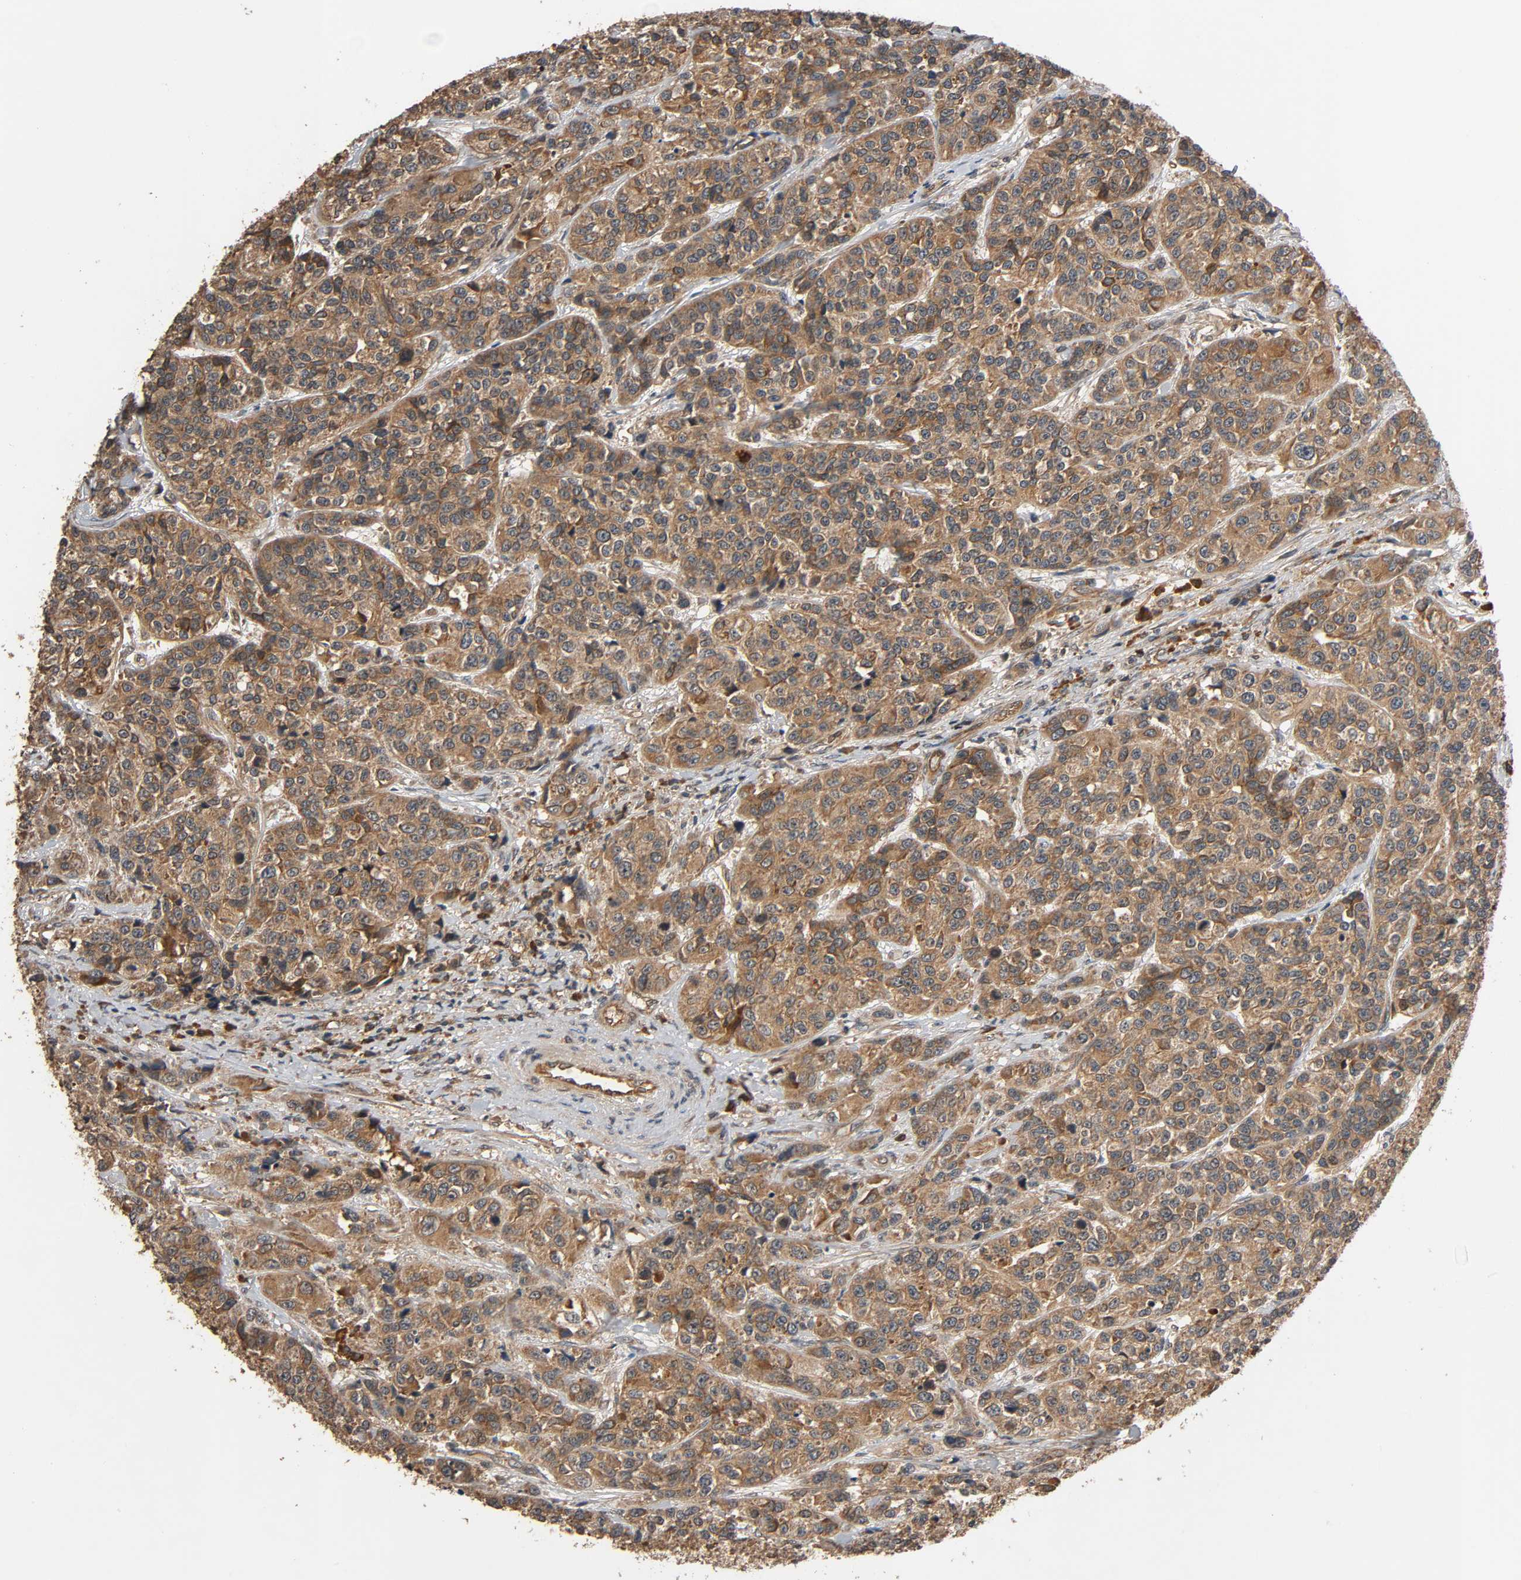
{"staining": {"intensity": "strong", "quantity": ">75%", "location": "cytoplasmic/membranous"}, "tissue": "urothelial cancer", "cell_type": "Tumor cells", "image_type": "cancer", "snomed": [{"axis": "morphology", "description": "Urothelial carcinoma, High grade"}, {"axis": "topography", "description": "Urinary bladder"}], "caption": "High-grade urothelial carcinoma was stained to show a protein in brown. There is high levels of strong cytoplasmic/membranous expression in approximately >75% of tumor cells.", "gene": "MAP3K8", "patient": {"sex": "female", "age": 81}}